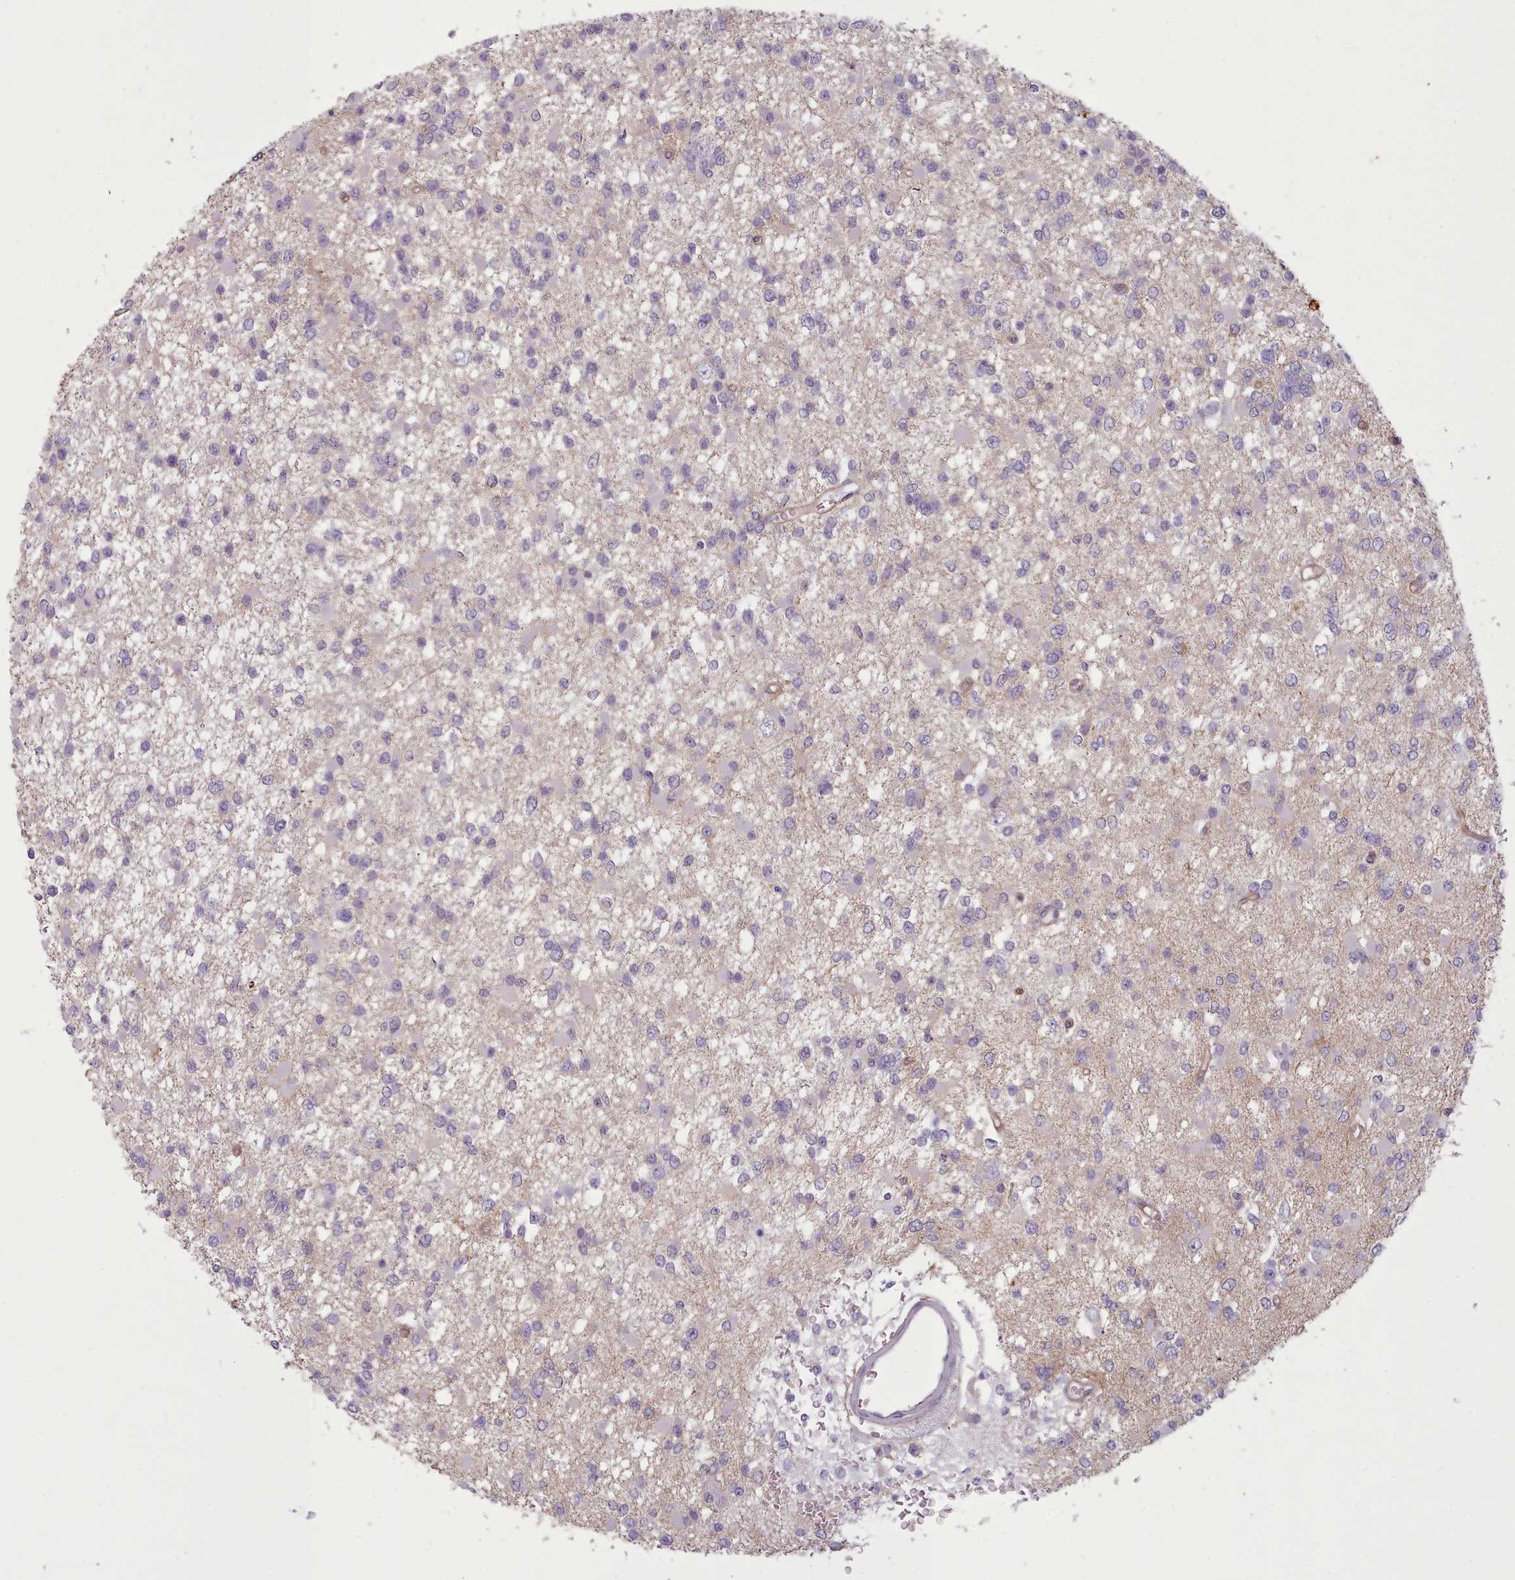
{"staining": {"intensity": "negative", "quantity": "none", "location": "none"}, "tissue": "glioma", "cell_type": "Tumor cells", "image_type": "cancer", "snomed": [{"axis": "morphology", "description": "Glioma, malignant, Low grade"}, {"axis": "topography", "description": "Brain"}], "caption": "Glioma stained for a protein using immunohistochemistry (IHC) demonstrates no staining tumor cells.", "gene": "PLD4", "patient": {"sex": "female", "age": 22}}